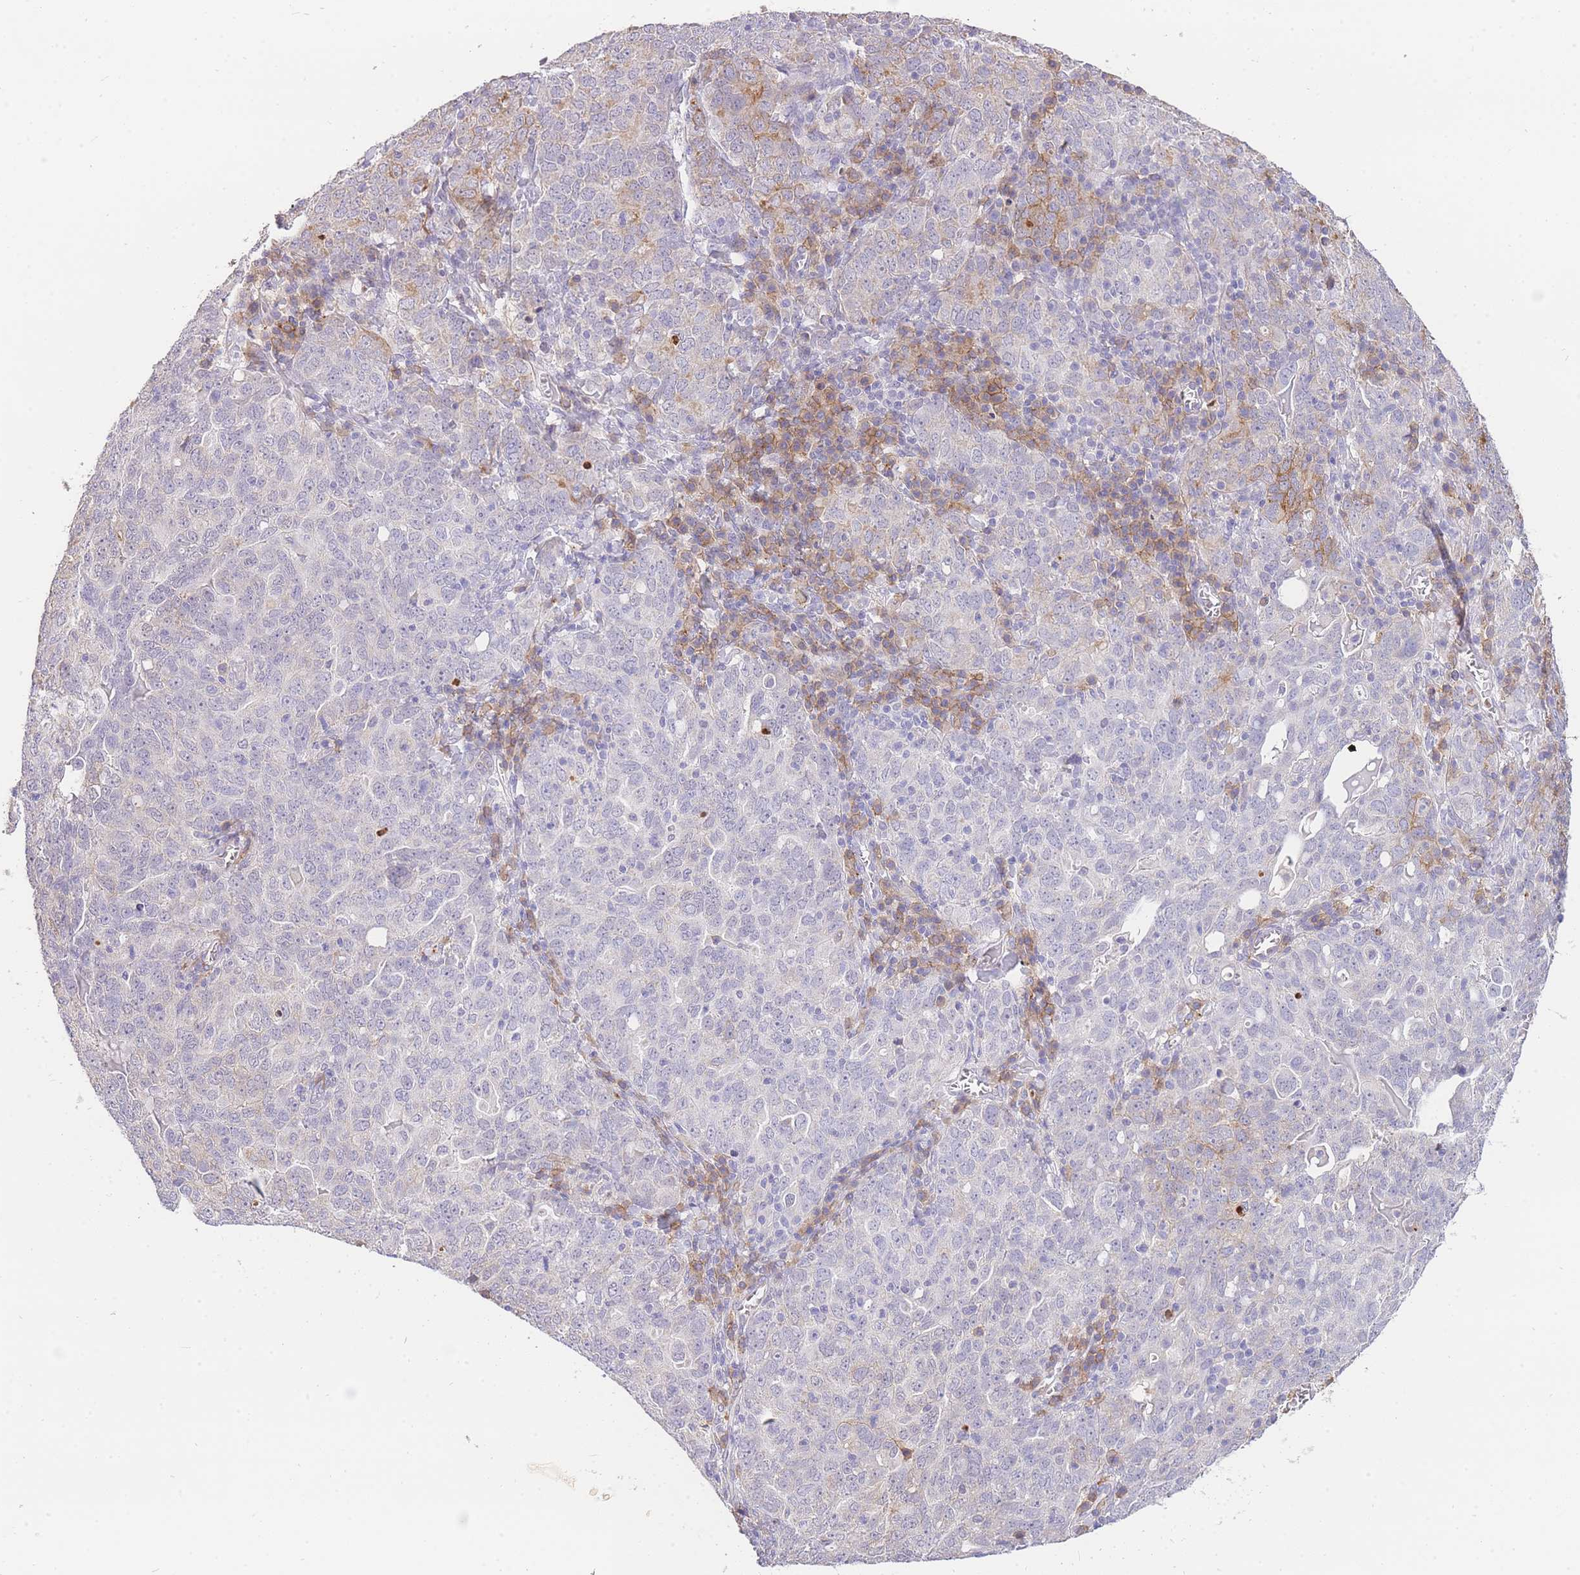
{"staining": {"intensity": "moderate", "quantity": "<25%", "location": "cytoplasmic/membranous"}, "tissue": "ovarian cancer", "cell_type": "Tumor cells", "image_type": "cancer", "snomed": [{"axis": "morphology", "description": "Carcinoma, endometroid"}, {"axis": "topography", "description": "Ovary"}], "caption": "Immunohistochemical staining of ovarian cancer (endometroid carcinoma) shows moderate cytoplasmic/membranous protein staining in approximately <25% of tumor cells.", "gene": "C2orf88", "patient": {"sex": "female", "age": 62}}